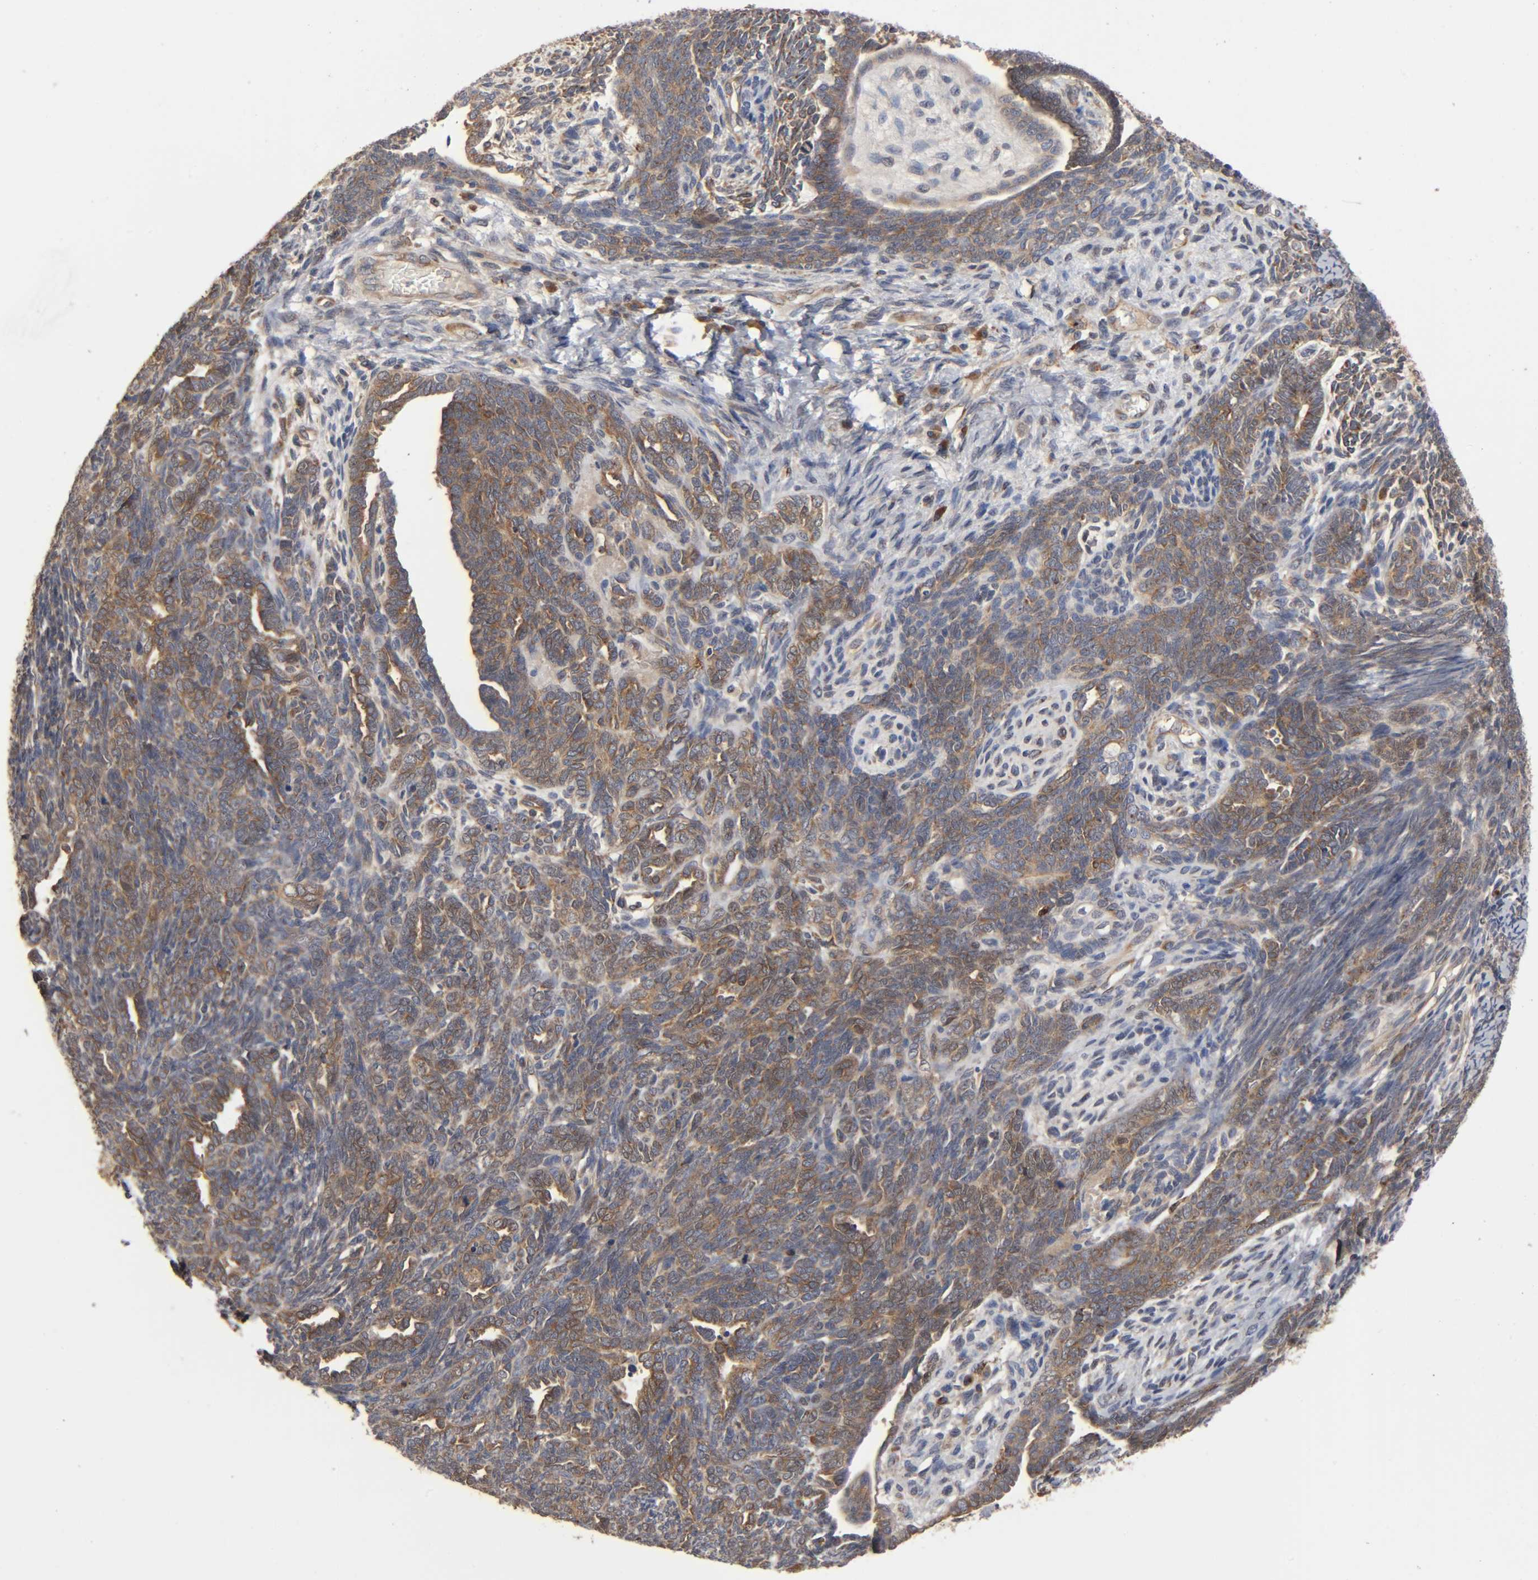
{"staining": {"intensity": "moderate", "quantity": ">75%", "location": "cytoplasmic/membranous"}, "tissue": "endometrial cancer", "cell_type": "Tumor cells", "image_type": "cancer", "snomed": [{"axis": "morphology", "description": "Neoplasm, malignant, NOS"}, {"axis": "topography", "description": "Endometrium"}], "caption": "Endometrial cancer stained for a protein displays moderate cytoplasmic/membranous positivity in tumor cells. Ihc stains the protein in brown and the nuclei are stained blue.", "gene": "GNPTG", "patient": {"sex": "female", "age": 74}}